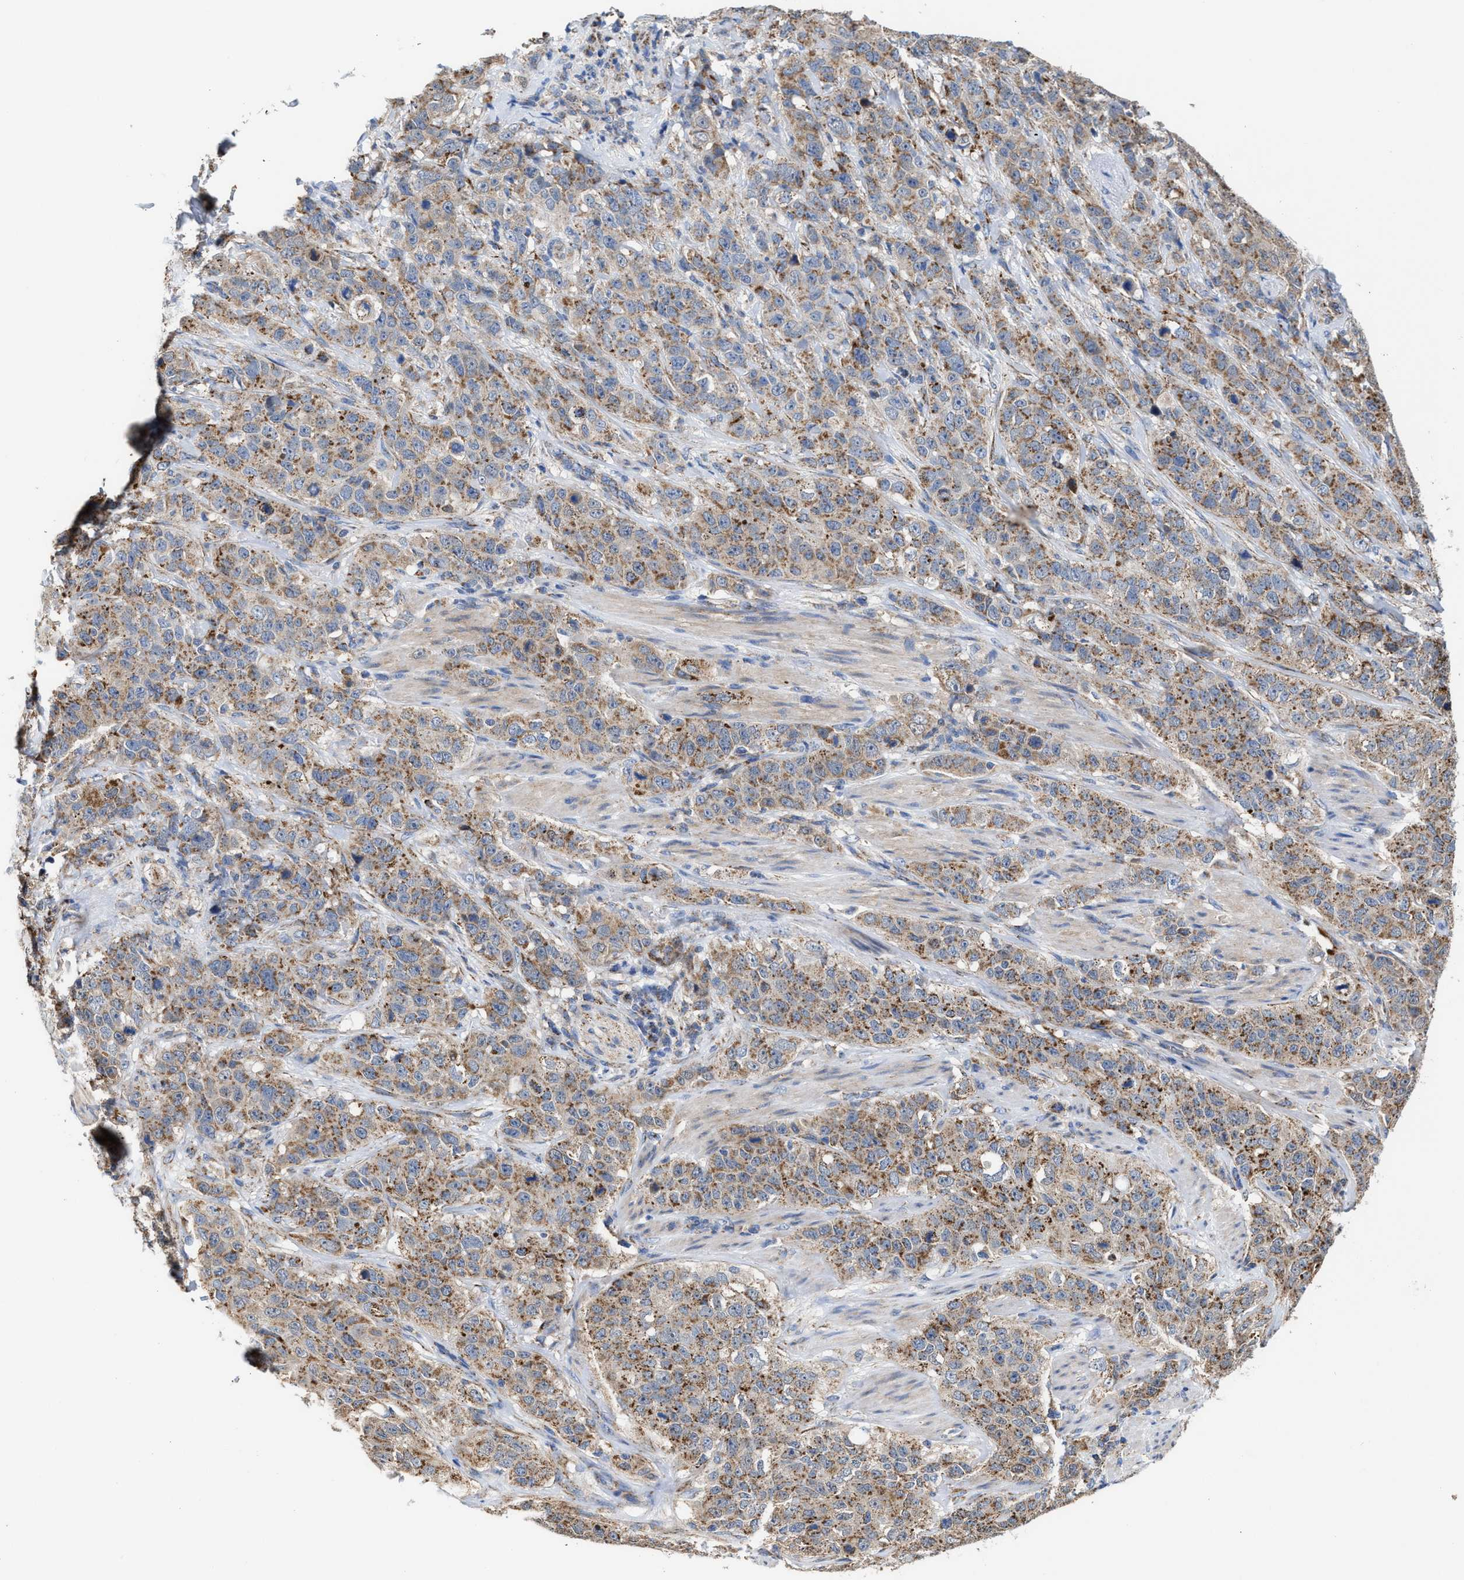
{"staining": {"intensity": "moderate", "quantity": ">75%", "location": "cytoplasmic/membranous"}, "tissue": "stomach cancer", "cell_type": "Tumor cells", "image_type": "cancer", "snomed": [{"axis": "morphology", "description": "Adenocarcinoma, NOS"}, {"axis": "topography", "description": "Stomach"}], "caption": "IHC histopathology image of neoplastic tissue: human adenocarcinoma (stomach) stained using IHC shows medium levels of moderate protein expression localized specifically in the cytoplasmic/membranous of tumor cells, appearing as a cytoplasmic/membranous brown color.", "gene": "MECR", "patient": {"sex": "male", "age": 48}}